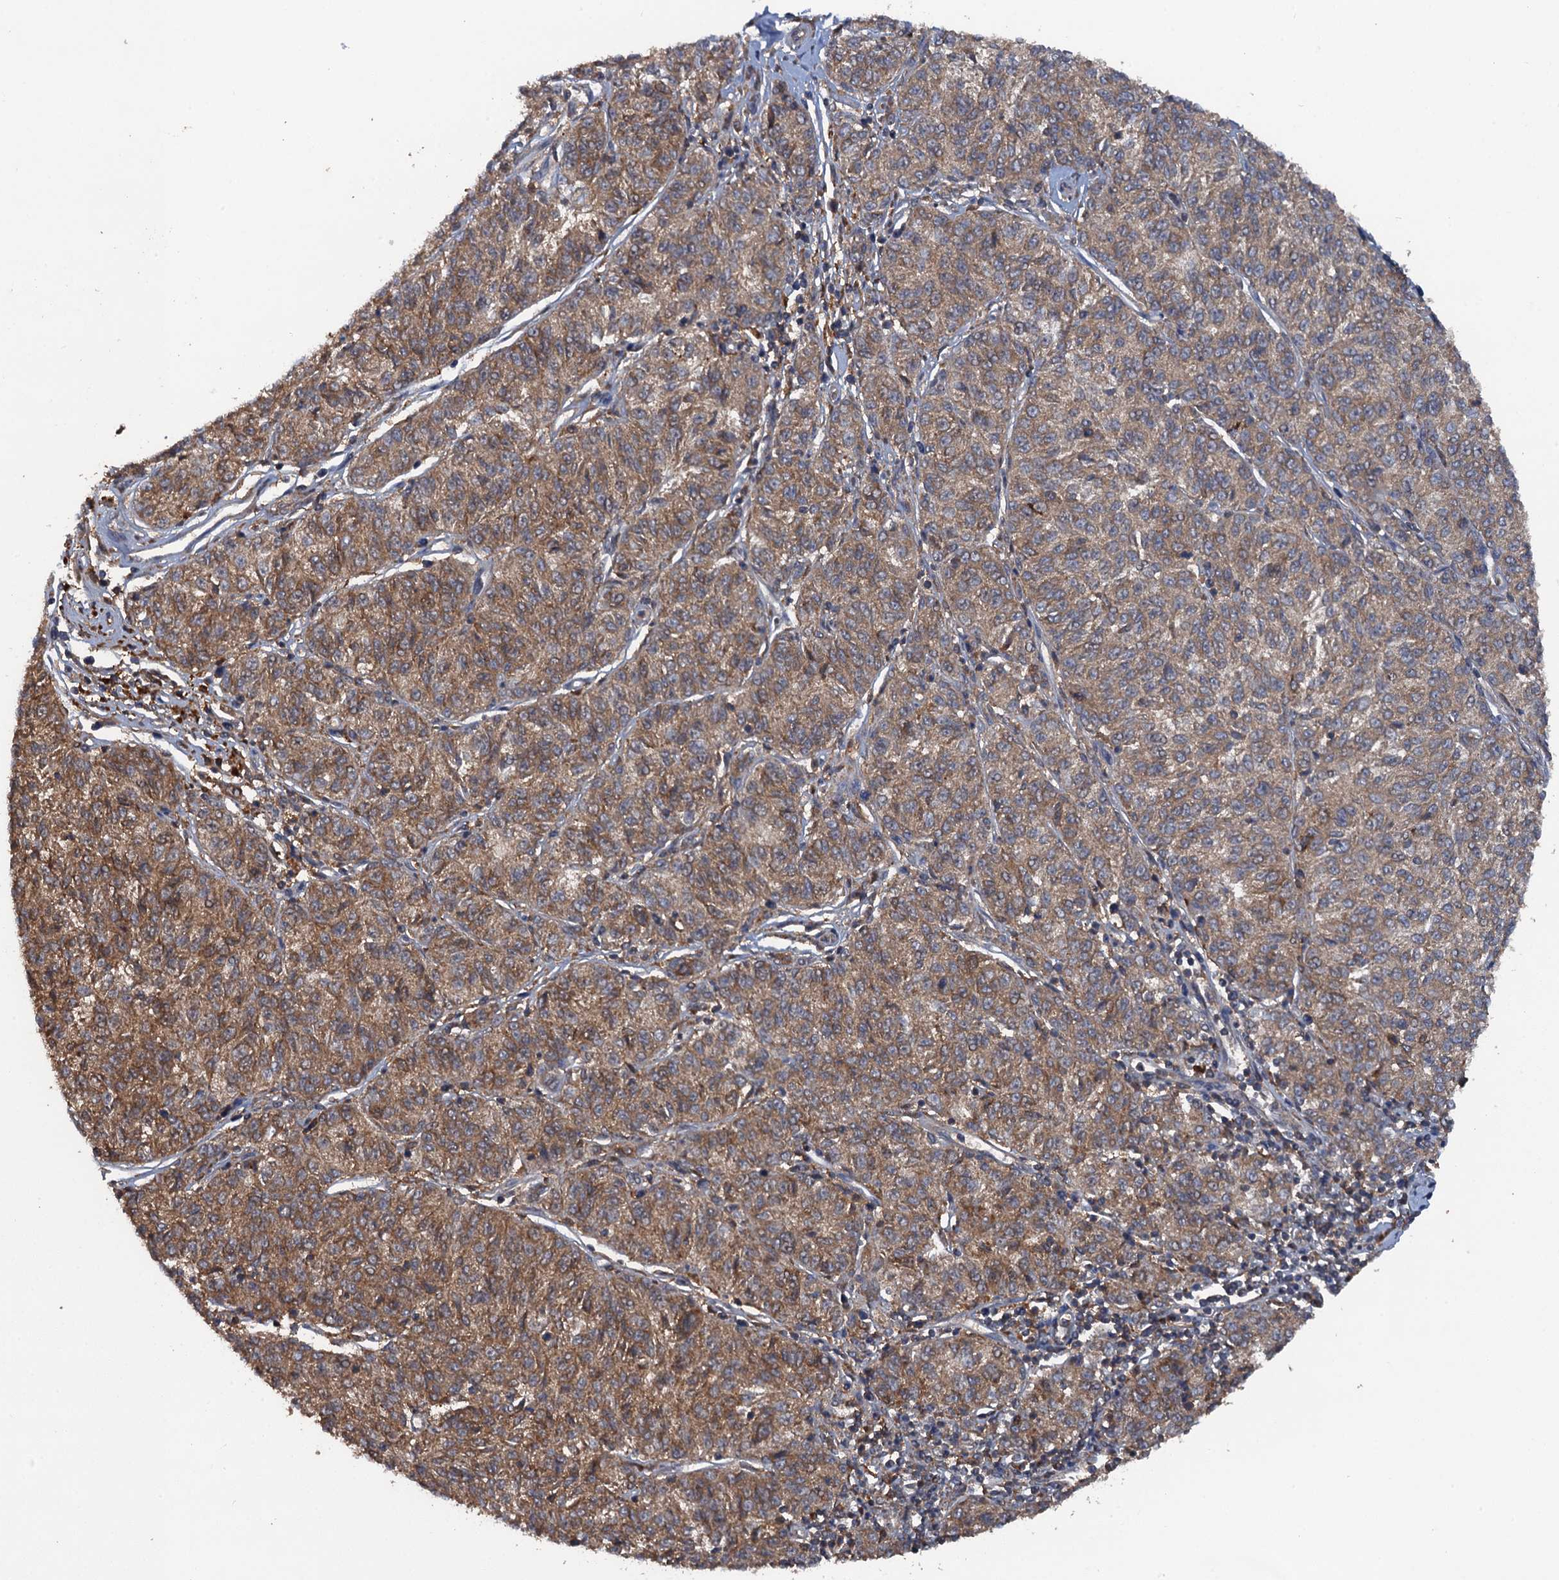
{"staining": {"intensity": "moderate", "quantity": ">75%", "location": "cytoplasmic/membranous"}, "tissue": "melanoma", "cell_type": "Tumor cells", "image_type": "cancer", "snomed": [{"axis": "morphology", "description": "Malignant melanoma, NOS"}, {"axis": "topography", "description": "Skin"}], "caption": "Tumor cells demonstrate medium levels of moderate cytoplasmic/membranous positivity in about >75% of cells in human malignant melanoma. The staining is performed using DAB (3,3'-diaminobenzidine) brown chromogen to label protein expression. The nuclei are counter-stained blue using hematoxylin.", "gene": "HAPLN3", "patient": {"sex": "female", "age": 72}}